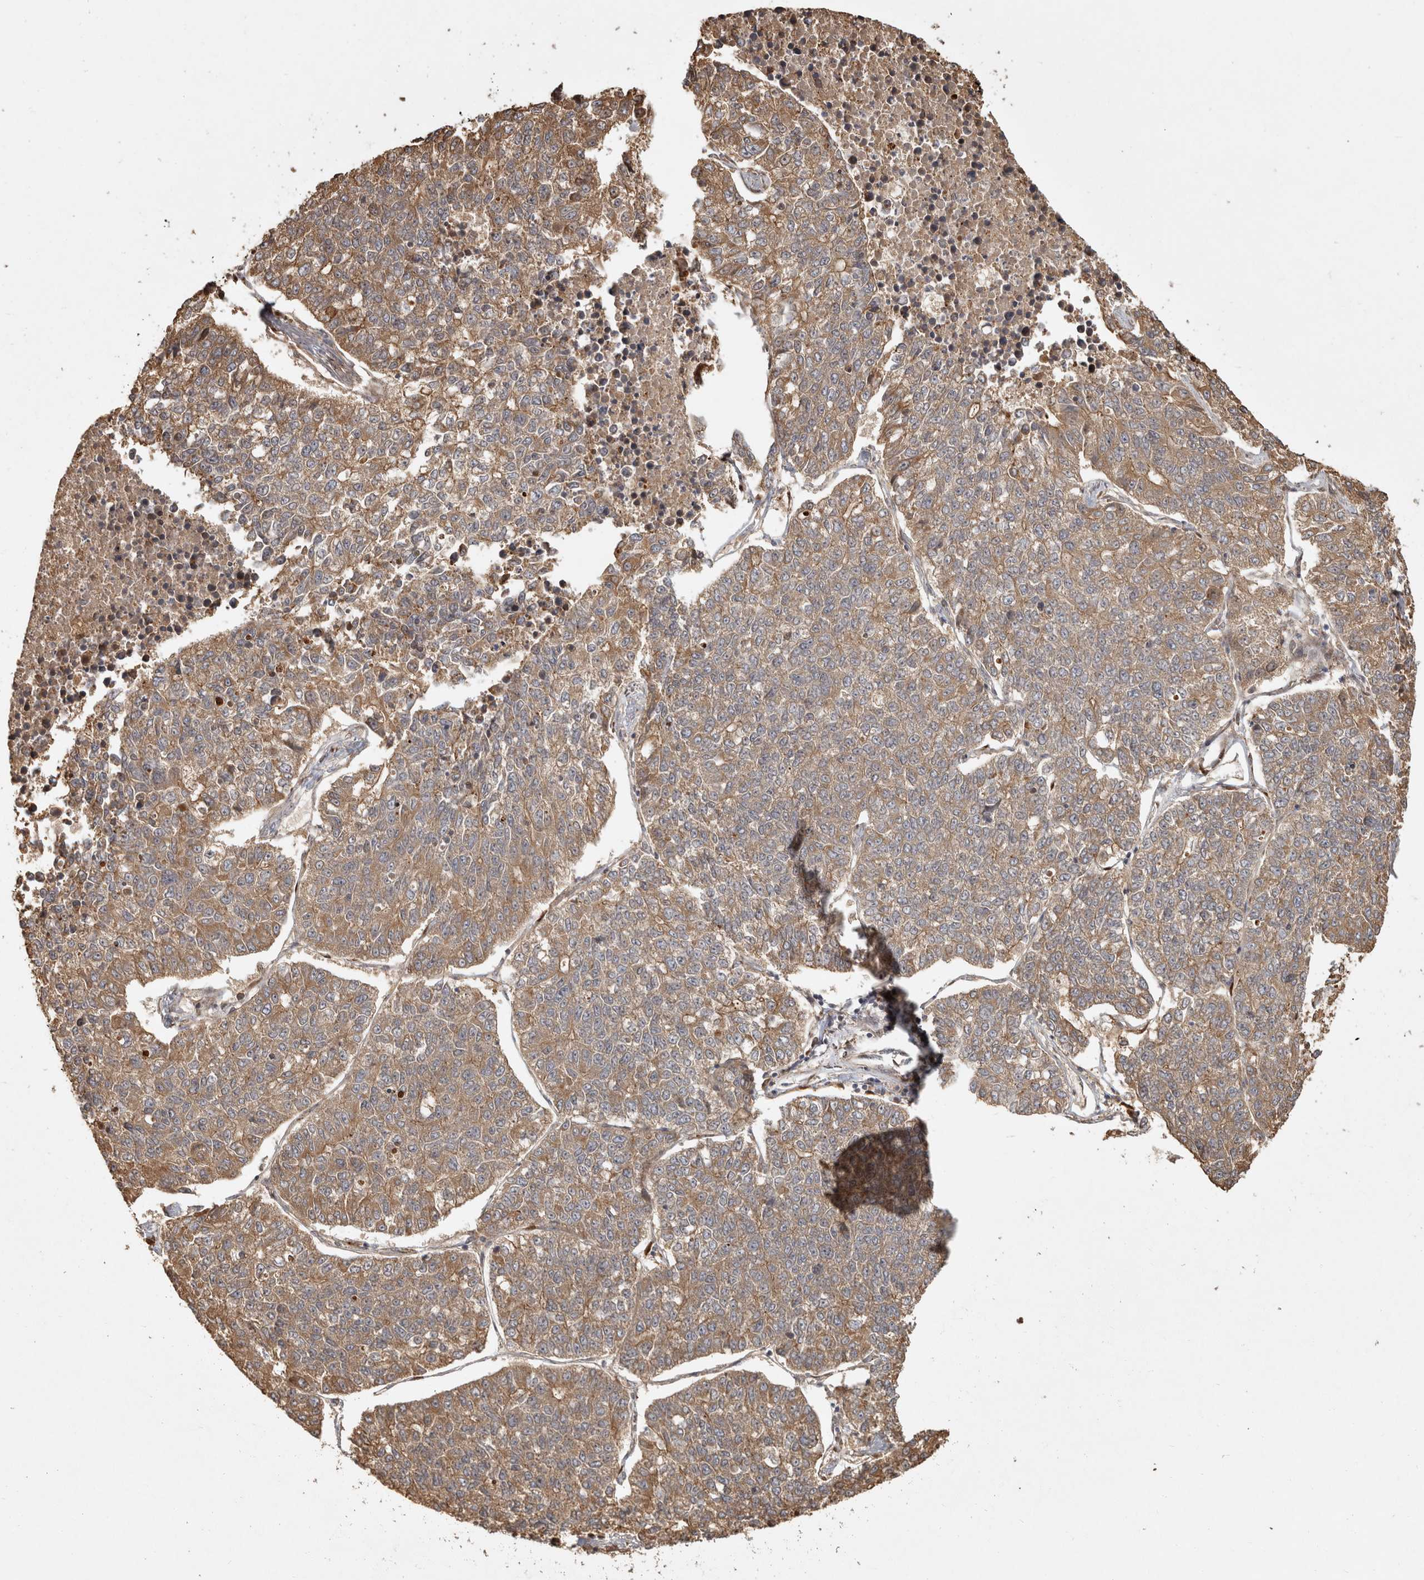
{"staining": {"intensity": "moderate", "quantity": "25%-75%", "location": "cytoplasmic/membranous"}, "tissue": "lung cancer", "cell_type": "Tumor cells", "image_type": "cancer", "snomed": [{"axis": "morphology", "description": "Adenocarcinoma, NOS"}, {"axis": "topography", "description": "Lung"}], "caption": "Immunohistochemical staining of human lung cancer shows medium levels of moderate cytoplasmic/membranous expression in approximately 25%-75% of tumor cells.", "gene": "CAMSAP2", "patient": {"sex": "male", "age": 49}}